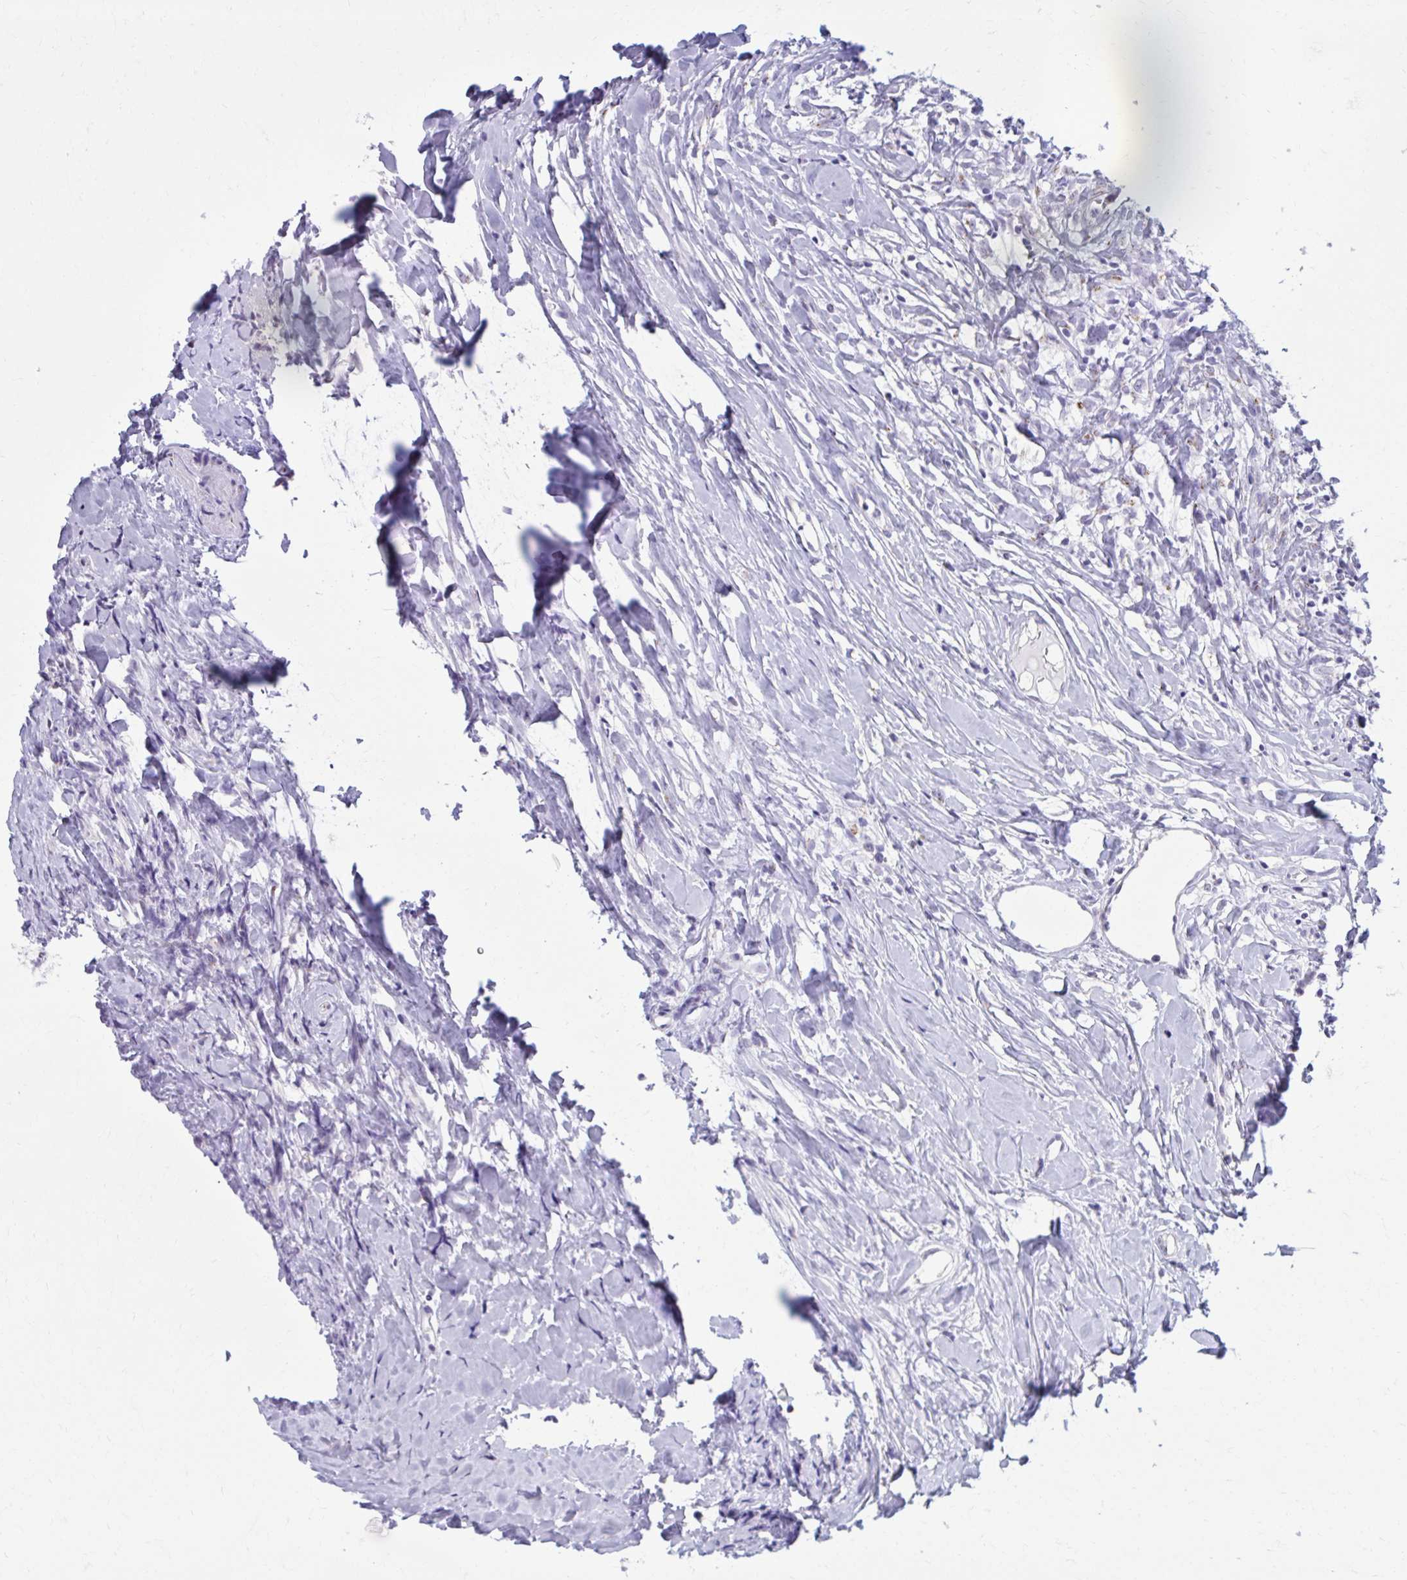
{"staining": {"intensity": "negative", "quantity": "none", "location": "none"}, "tissue": "lymphoma", "cell_type": "Tumor cells", "image_type": "cancer", "snomed": [{"axis": "morphology", "description": "Hodgkin's disease, NOS"}, {"axis": "topography", "description": "No Tissue"}], "caption": "Micrograph shows no significant protein expression in tumor cells of lymphoma. The staining was performed using DAB to visualize the protein expression in brown, while the nuclei were stained in blue with hematoxylin (Magnification: 20x).", "gene": "ZNF682", "patient": {"sex": "female", "age": 21}}